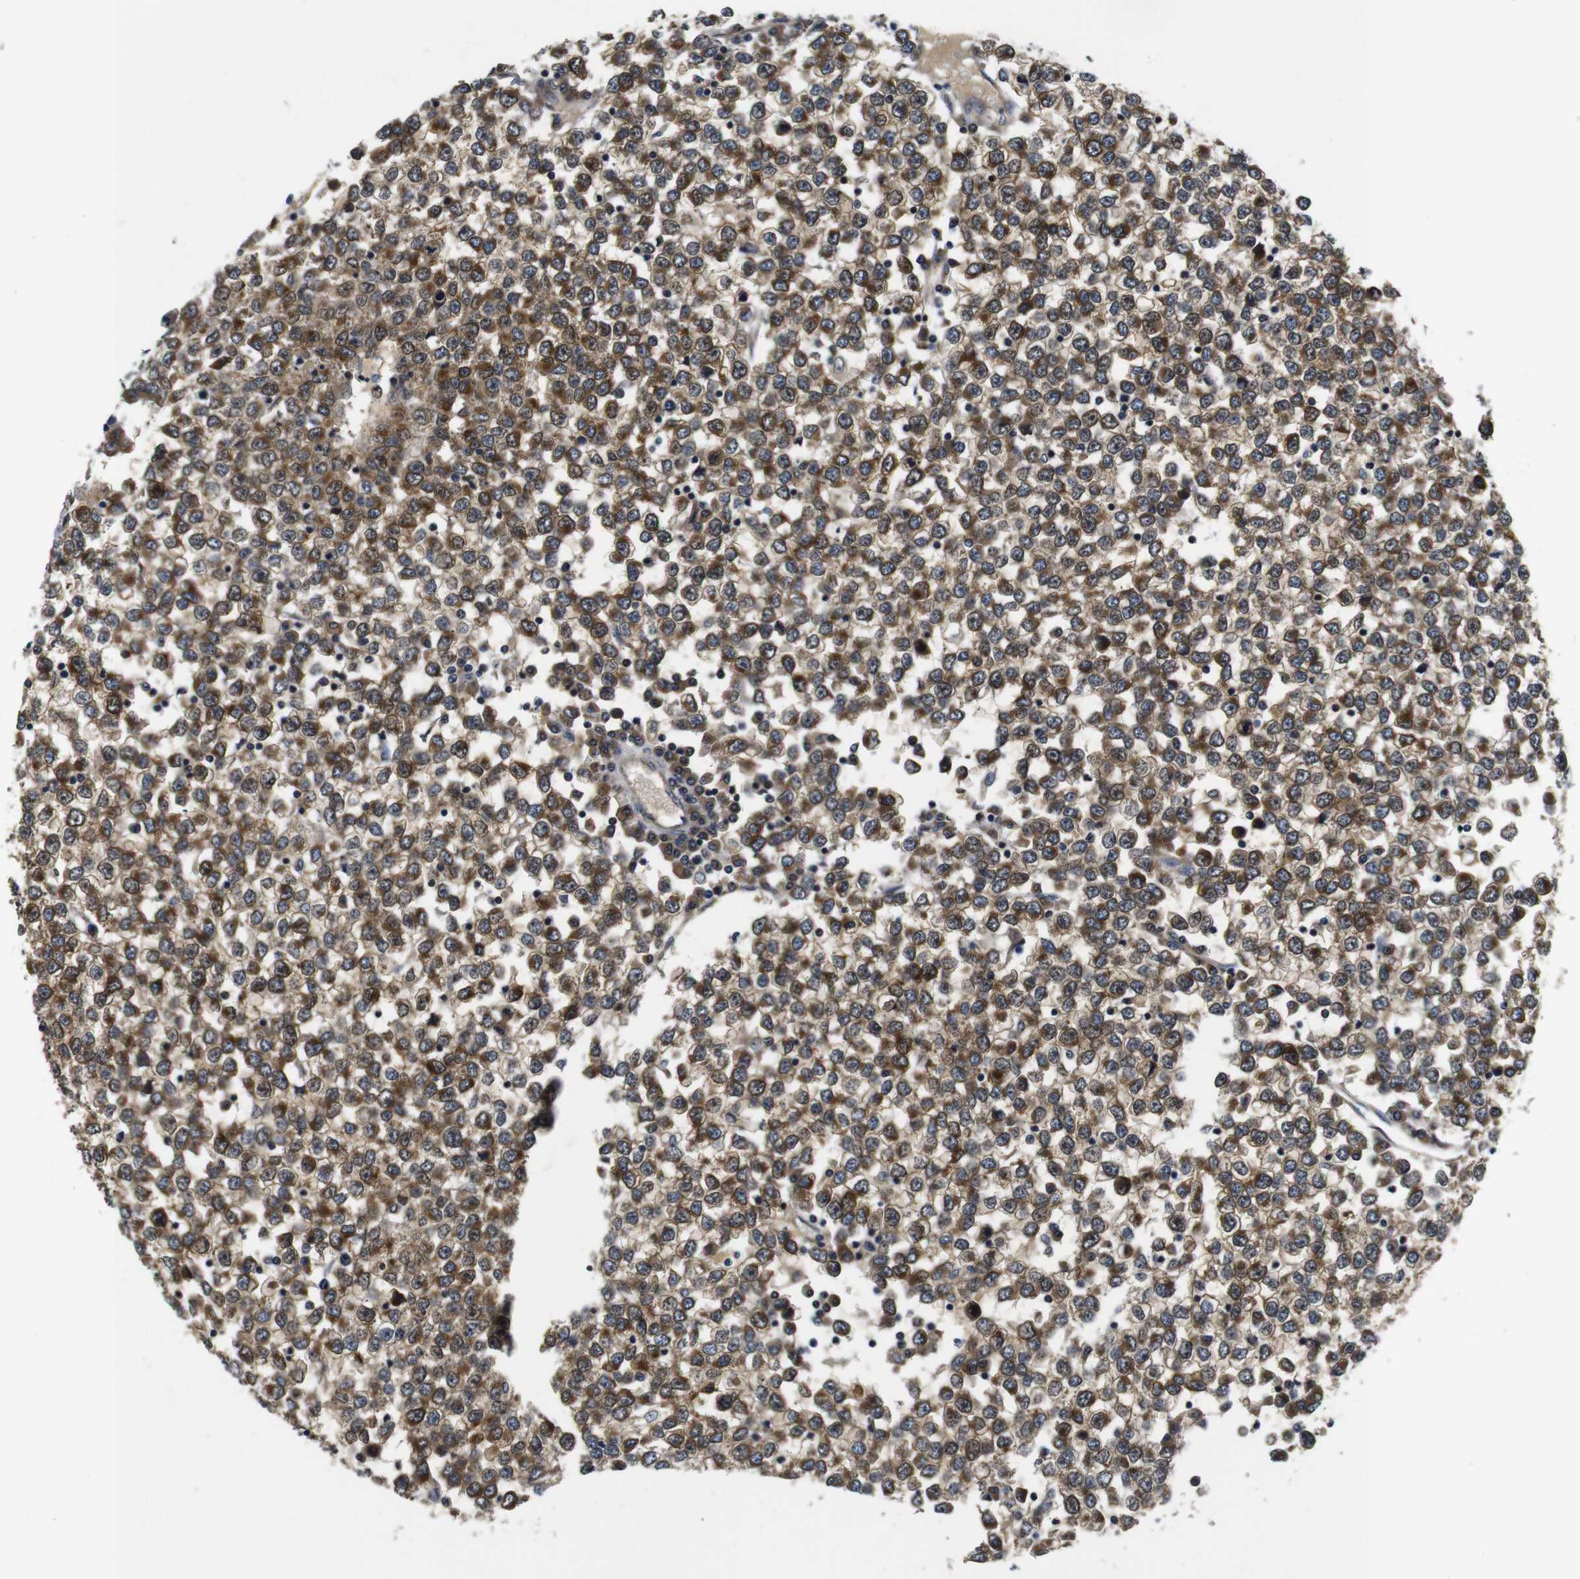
{"staining": {"intensity": "moderate", "quantity": ">75%", "location": "cytoplasmic/membranous"}, "tissue": "testis cancer", "cell_type": "Tumor cells", "image_type": "cancer", "snomed": [{"axis": "morphology", "description": "Seminoma, NOS"}, {"axis": "topography", "description": "Testis"}], "caption": "DAB immunohistochemical staining of human seminoma (testis) exhibits moderate cytoplasmic/membranous protein expression in approximately >75% of tumor cells.", "gene": "FKBP14", "patient": {"sex": "male", "age": 65}}